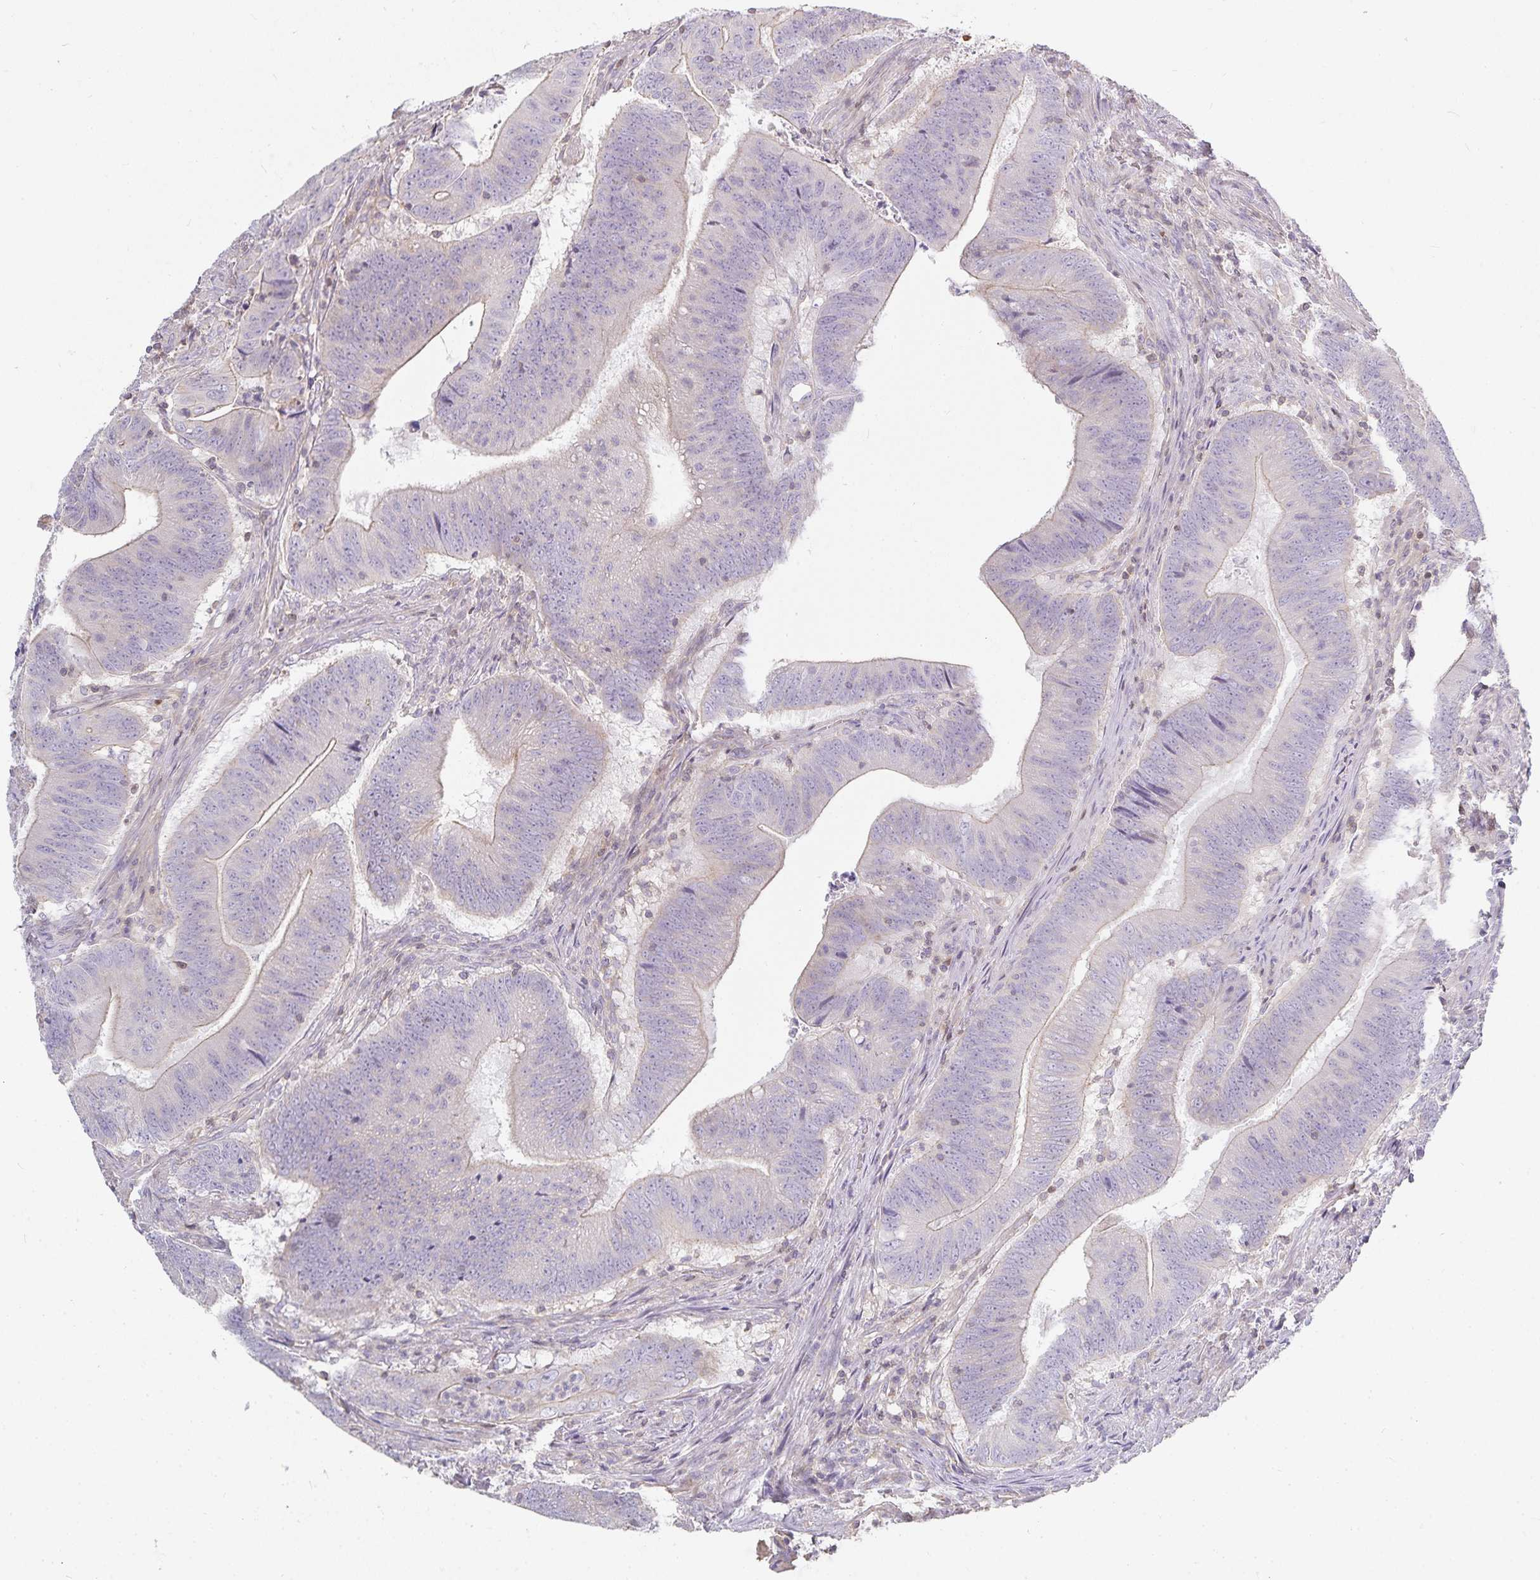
{"staining": {"intensity": "negative", "quantity": "none", "location": "none"}, "tissue": "colorectal cancer", "cell_type": "Tumor cells", "image_type": "cancer", "snomed": [{"axis": "morphology", "description": "Adenocarcinoma, NOS"}, {"axis": "topography", "description": "Colon"}], "caption": "A high-resolution histopathology image shows immunohistochemistry staining of colorectal cancer (adenocarcinoma), which demonstrates no significant expression in tumor cells. (DAB IHC, high magnification).", "gene": "GATA3", "patient": {"sex": "female", "age": 87}}